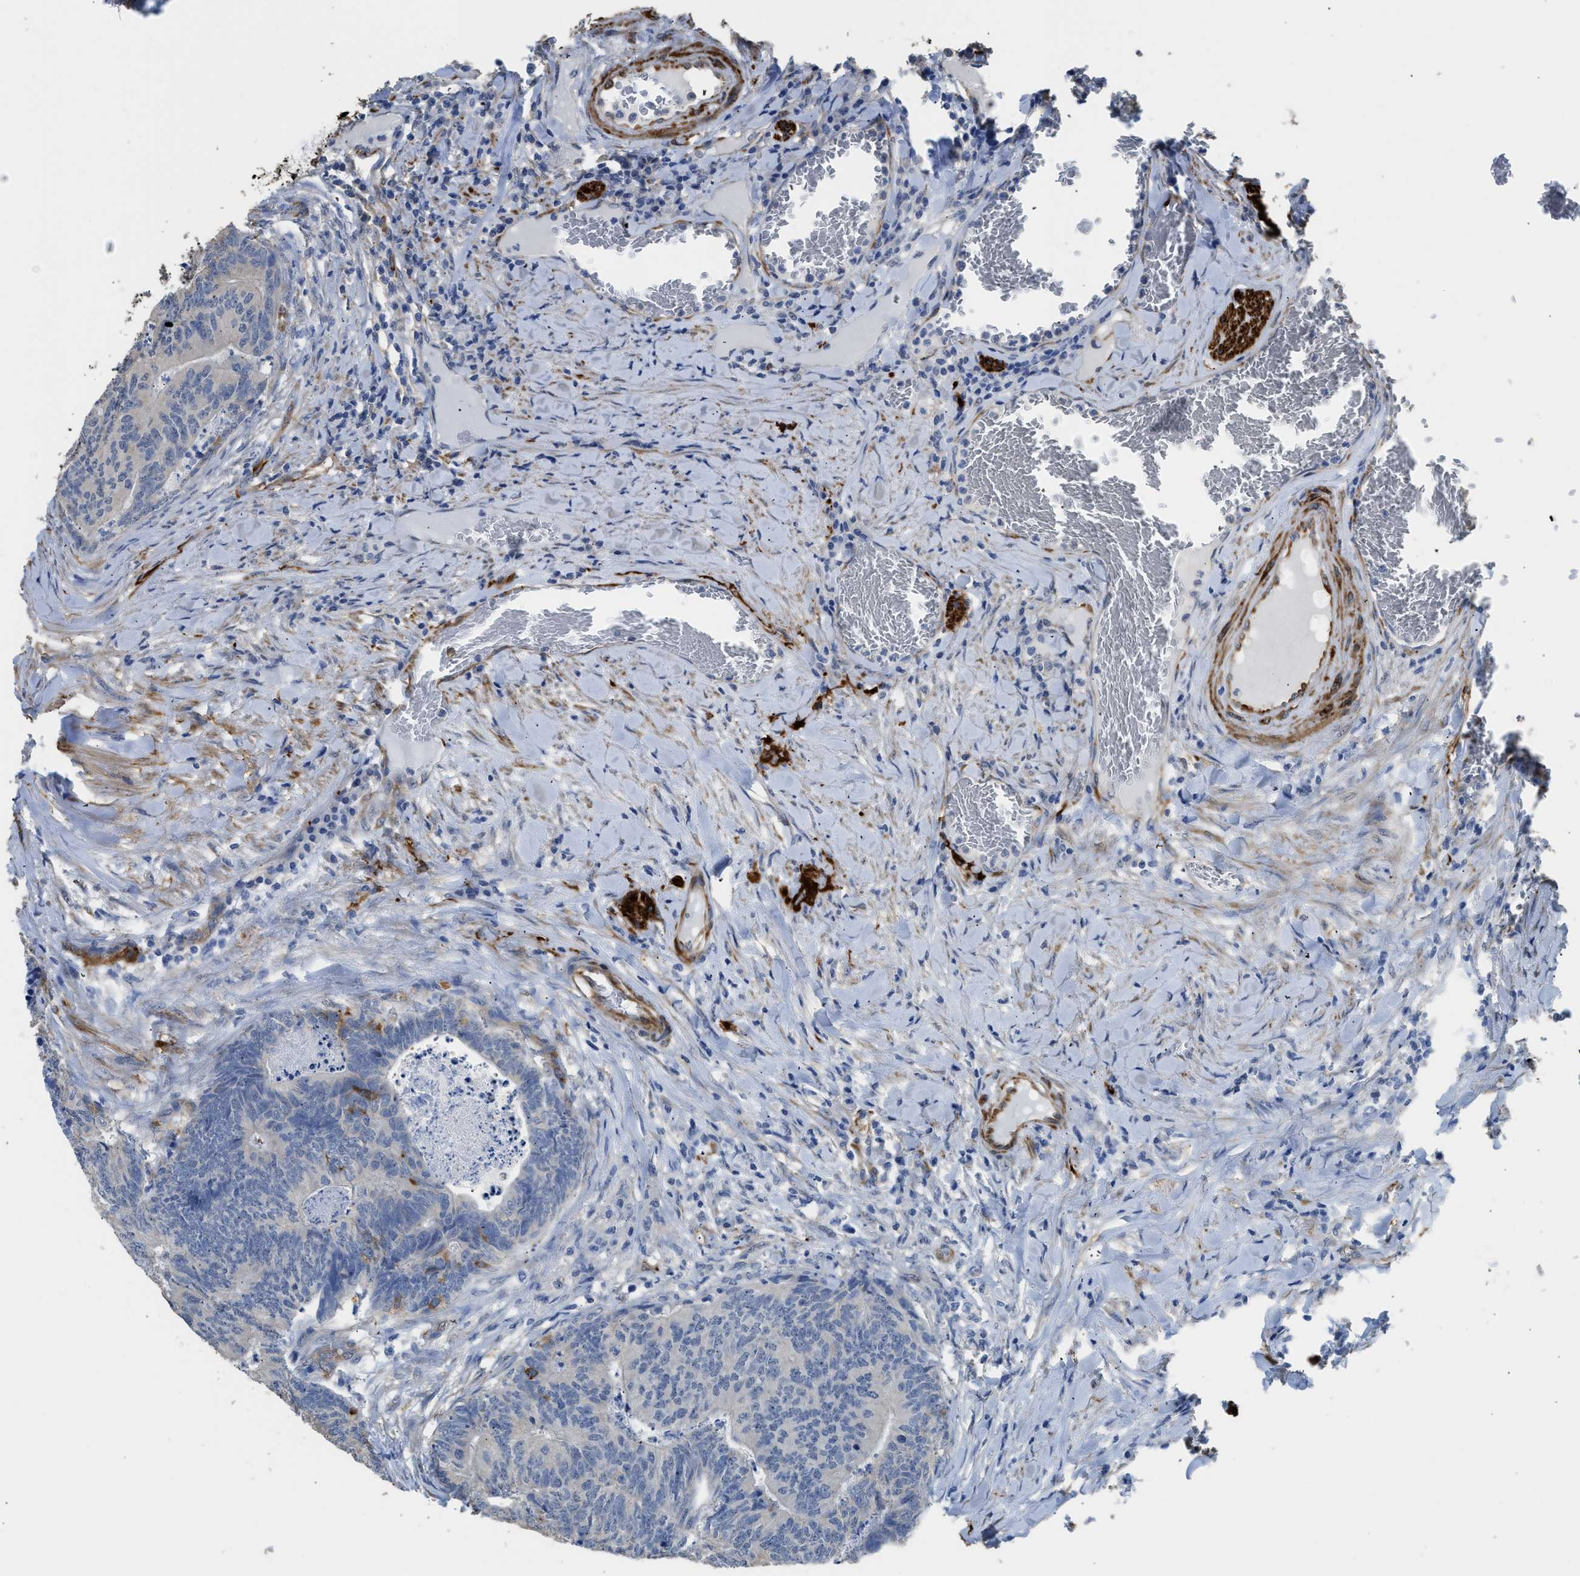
{"staining": {"intensity": "negative", "quantity": "none", "location": "none"}, "tissue": "colorectal cancer", "cell_type": "Tumor cells", "image_type": "cancer", "snomed": [{"axis": "morphology", "description": "Adenocarcinoma, NOS"}, {"axis": "topography", "description": "Colon"}], "caption": "This image is of colorectal cancer (adenocarcinoma) stained with IHC to label a protein in brown with the nuclei are counter-stained blue. There is no positivity in tumor cells.", "gene": "ZSWIM5", "patient": {"sex": "female", "age": 67}}